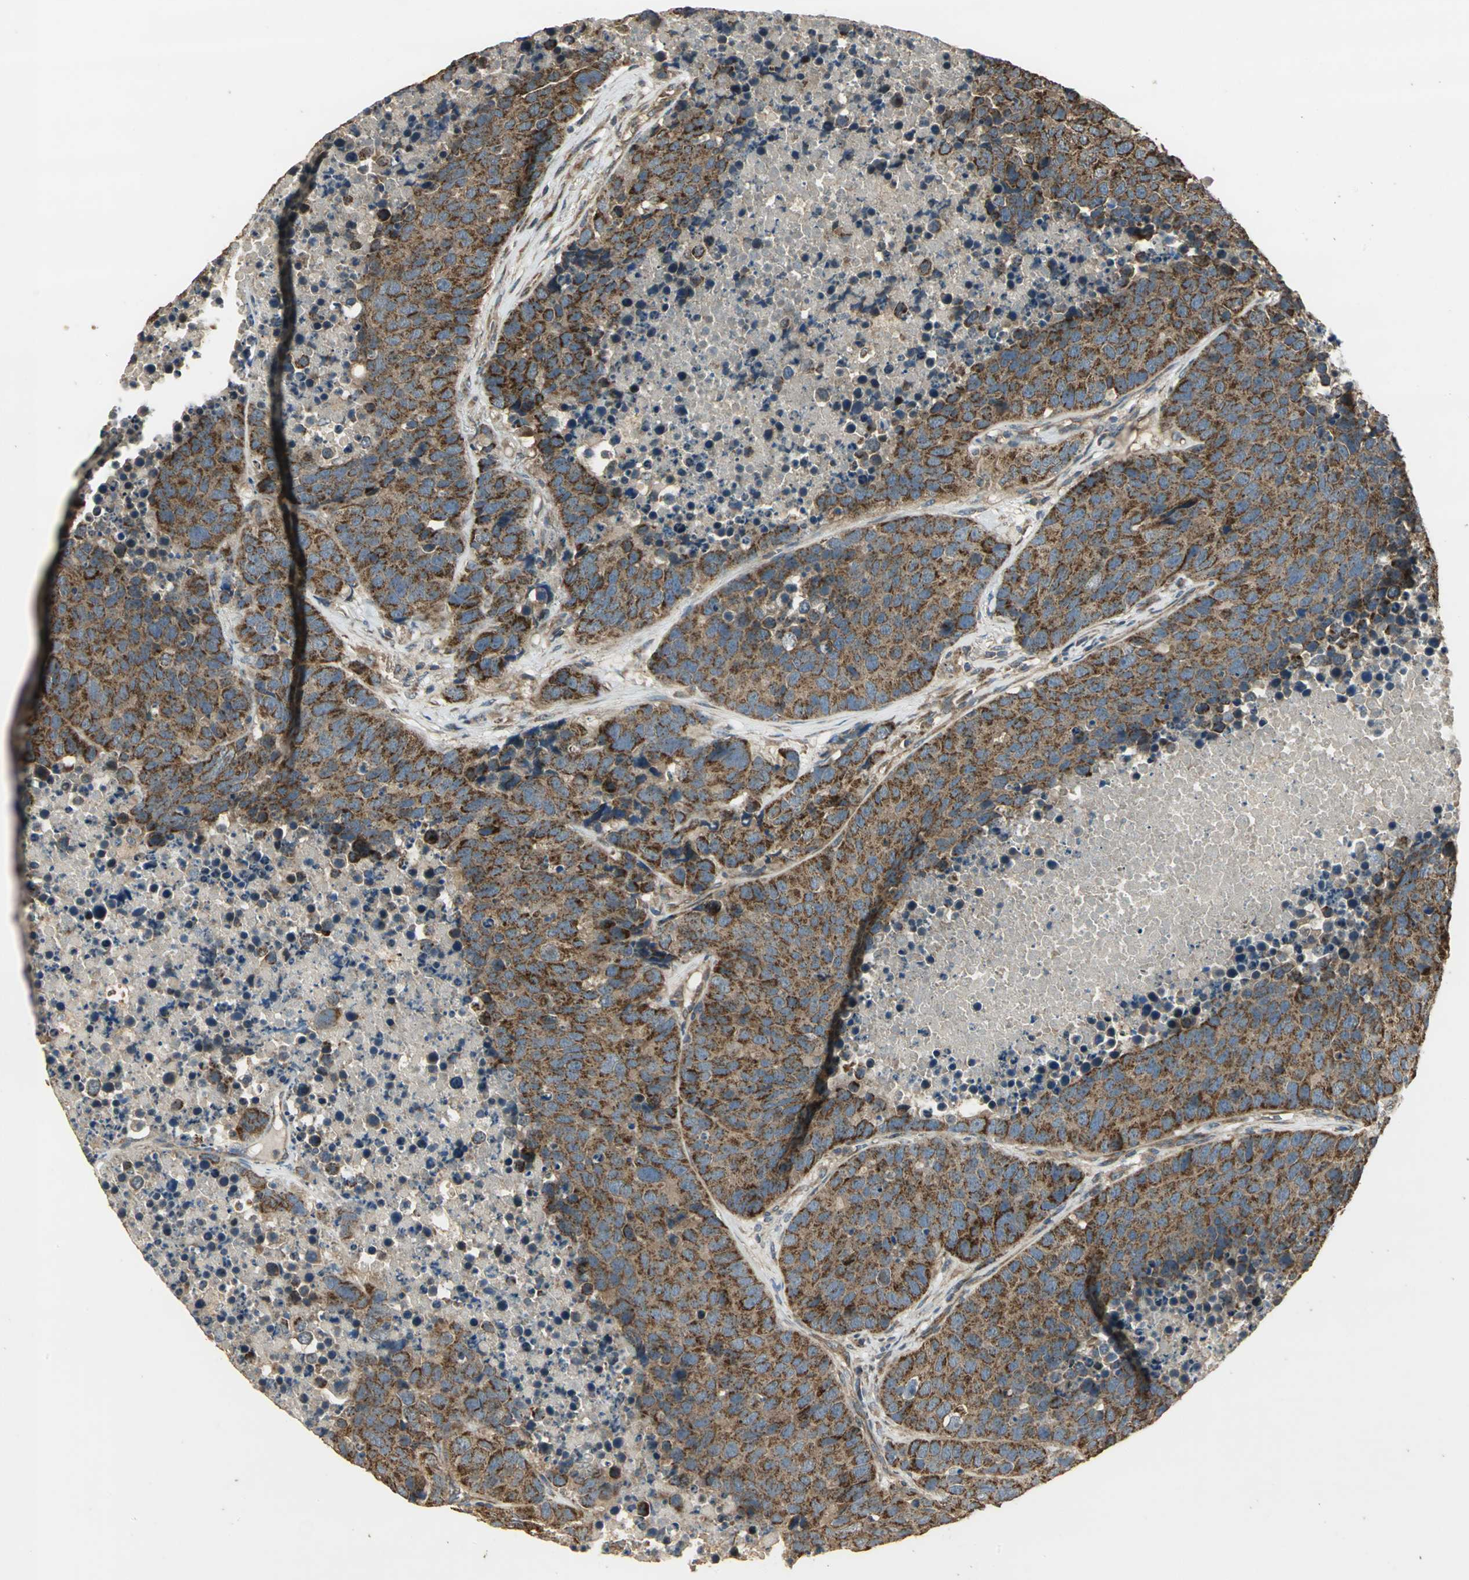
{"staining": {"intensity": "strong", "quantity": ">75%", "location": "cytoplasmic/membranous"}, "tissue": "carcinoid", "cell_type": "Tumor cells", "image_type": "cancer", "snomed": [{"axis": "morphology", "description": "Carcinoid, malignant, NOS"}, {"axis": "topography", "description": "Lung"}], "caption": "Carcinoid stained with a brown dye displays strong cytoplasmic/membranous positive positivity in about >75% of tumor cells.", "gene": "KANK1", "patient": {"sex": "male", "age": 60}}